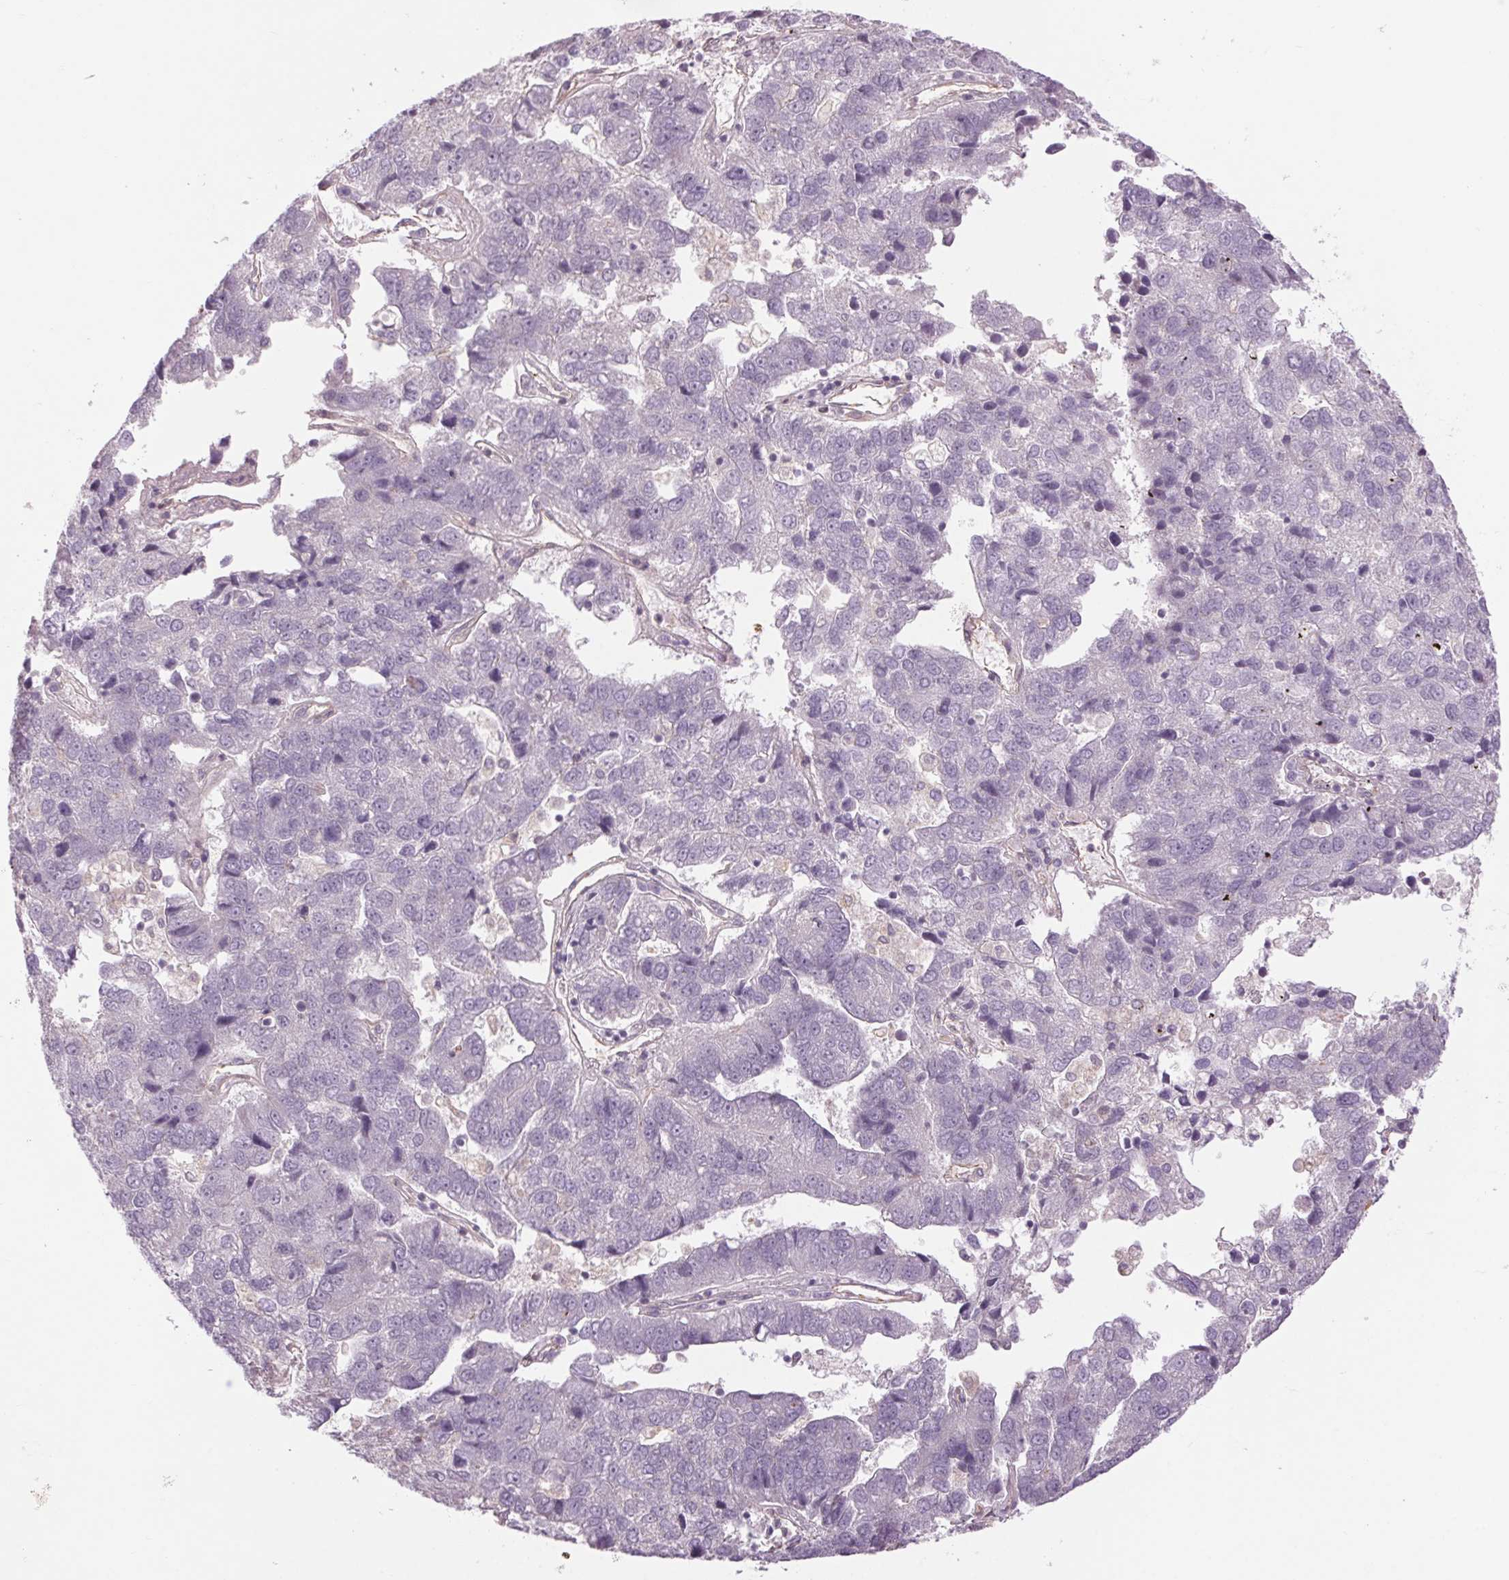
{"staining": {"intensity": "negative", "quantity": "none", "location": "none"}, "tissue": "pancreatic cancer", "cell_type": "Tumor cells", "image_type": "cancer", "snomed": [{"axis": "morphology", "description": "Adenocarcinoma, NOS"}, {"axis": "topography", "description": "Pancreas"}], "caption": "This is a image of immunohistochemistry staining of adenocarcinoma (pancreatic), which shows no staining in tumor cells.", "gene": "CCSER1", "patient": {"sex": "female", "age": 61}}